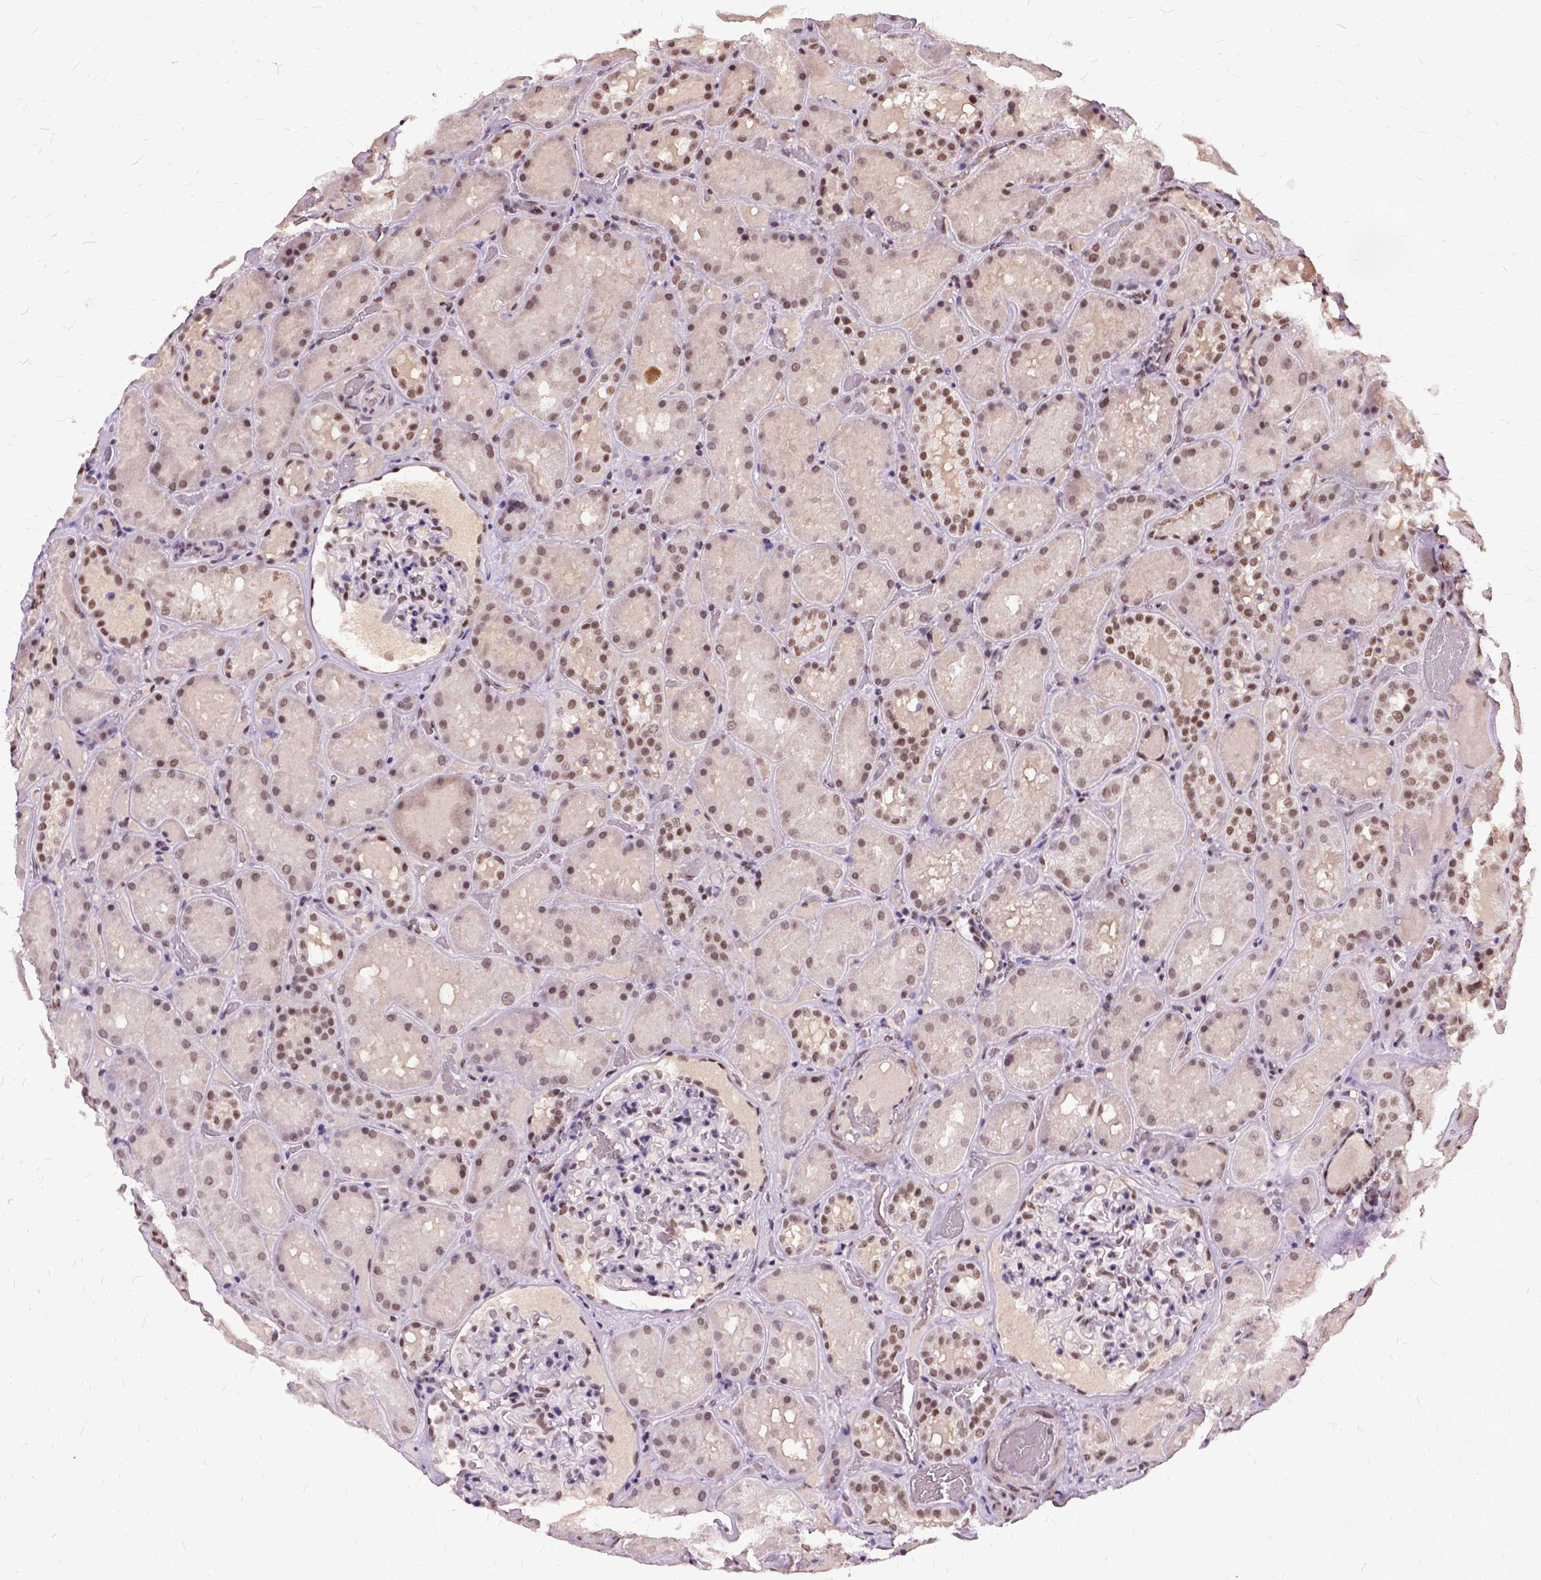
{"staining": {"intensity": "moderate", "quantity": "25%-75%", "location": "nuclear"}, "tissue": "kidney", "cell_type": "Cells in glomeruli", "image_type": "normal", "snomed": [{"axis": "morphology", "description": "Normal tissue, NOS"}, {"axis": "topography", "description": "Kidney"}], "caption": "IHC histopathology image of unremarkable human kidney stained for a protein (brown), which reveals medium levels of moderate nuclear staining in approximately 25%-75% of cells in glomeruli.", "gene": "SETD1A", "patient": {"sex": "male", "age": 73}}